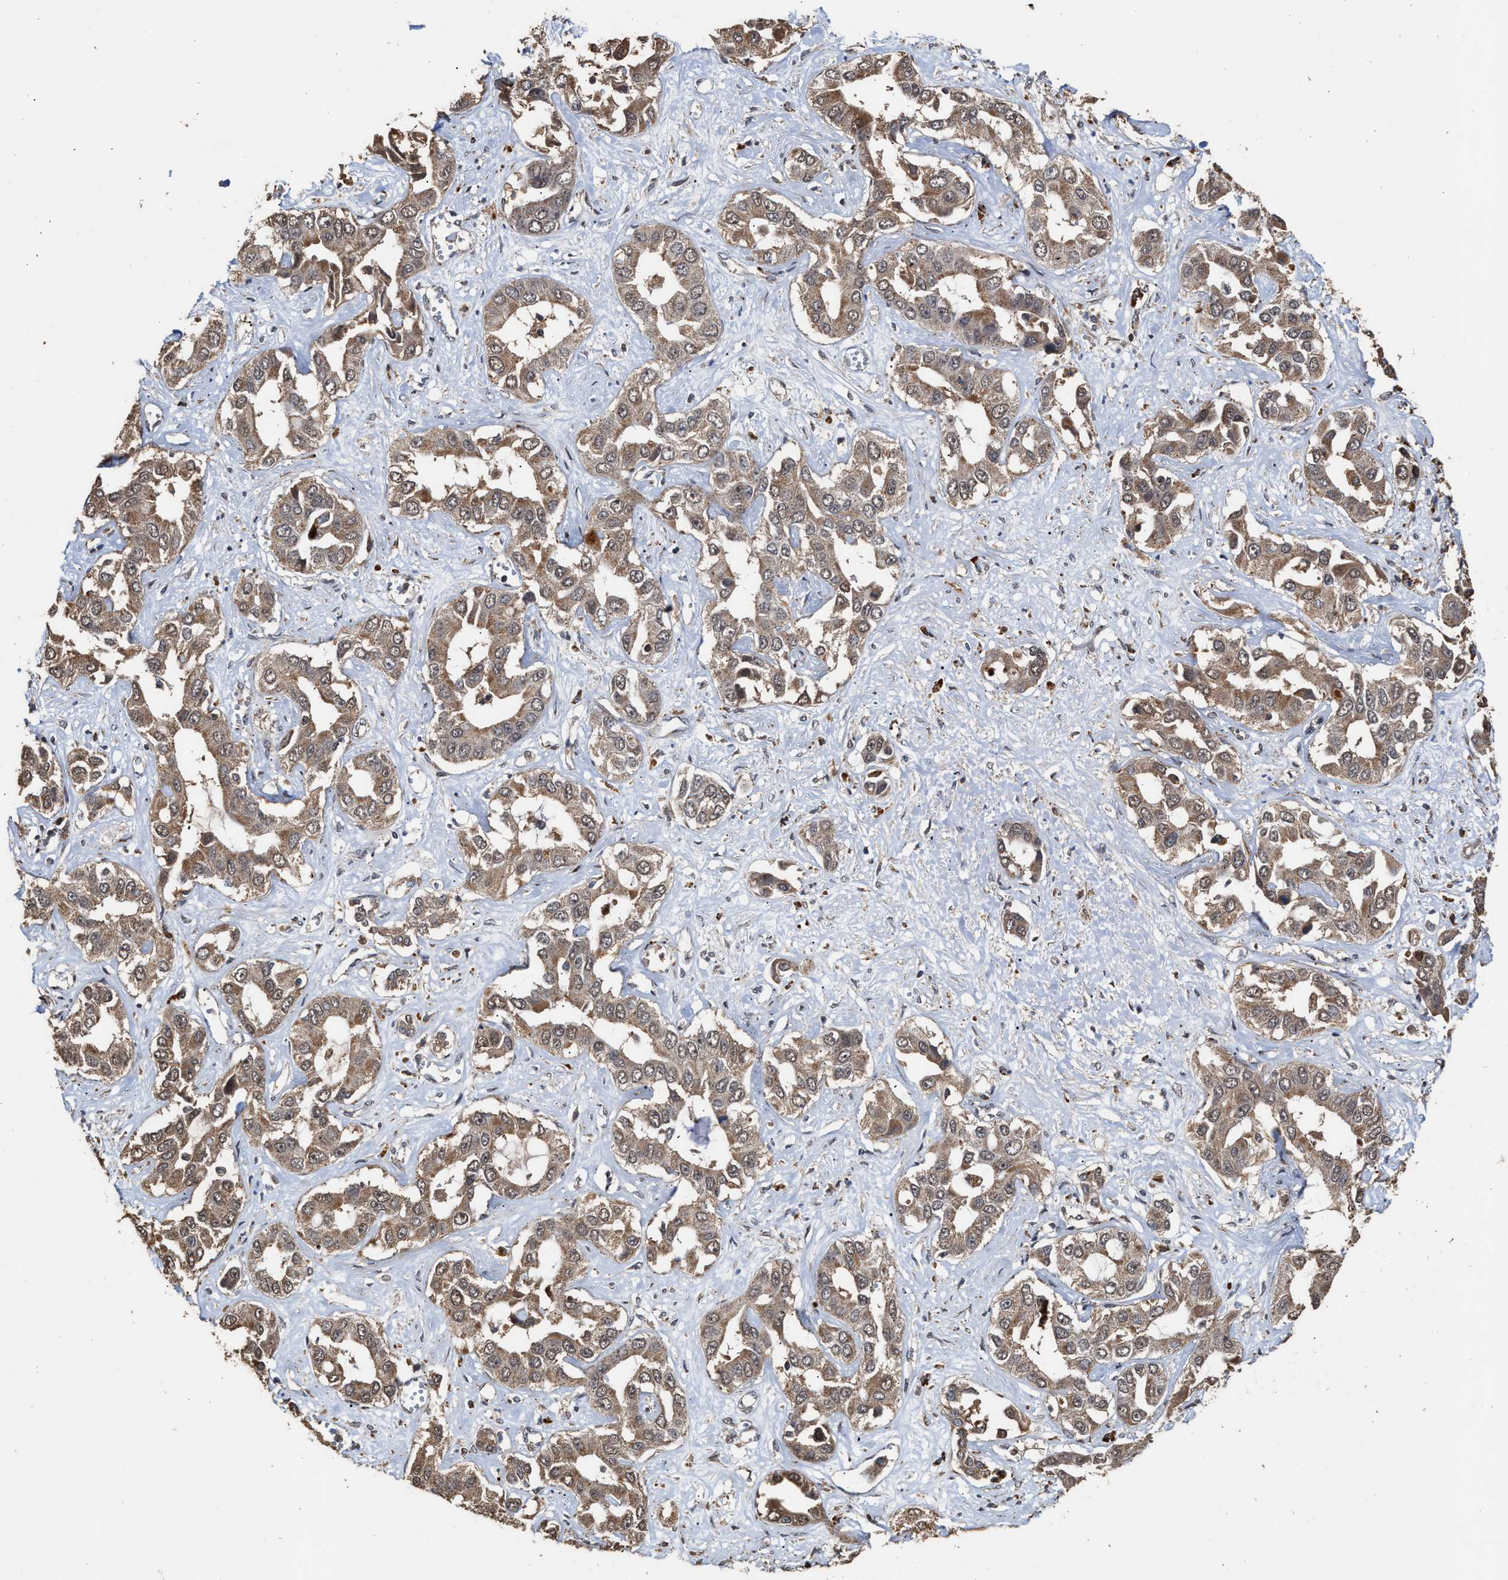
{"staining": {"intensity": "weak", "quantity": ">75%", "location": "cytoplasmic/membranous"}, "tissue": "liver cancer", "cell_type": "Tumor cells", "image_type": "cancer", "snomed": [{"axis": "morphology", "description": "Cholangiocarcinoma"}, {"axis": "topography", "description": "Liver"}], "caption": "DAB (3,3'-diaminobenzidine) immunohistochemical staining of liver cancer exhibits weak cytoplasmic/membranous protein positivity in approximately >75% of tumor cells.", "gene": "ZNHIT6", "patient": {"sex": "female", "age": 52}}